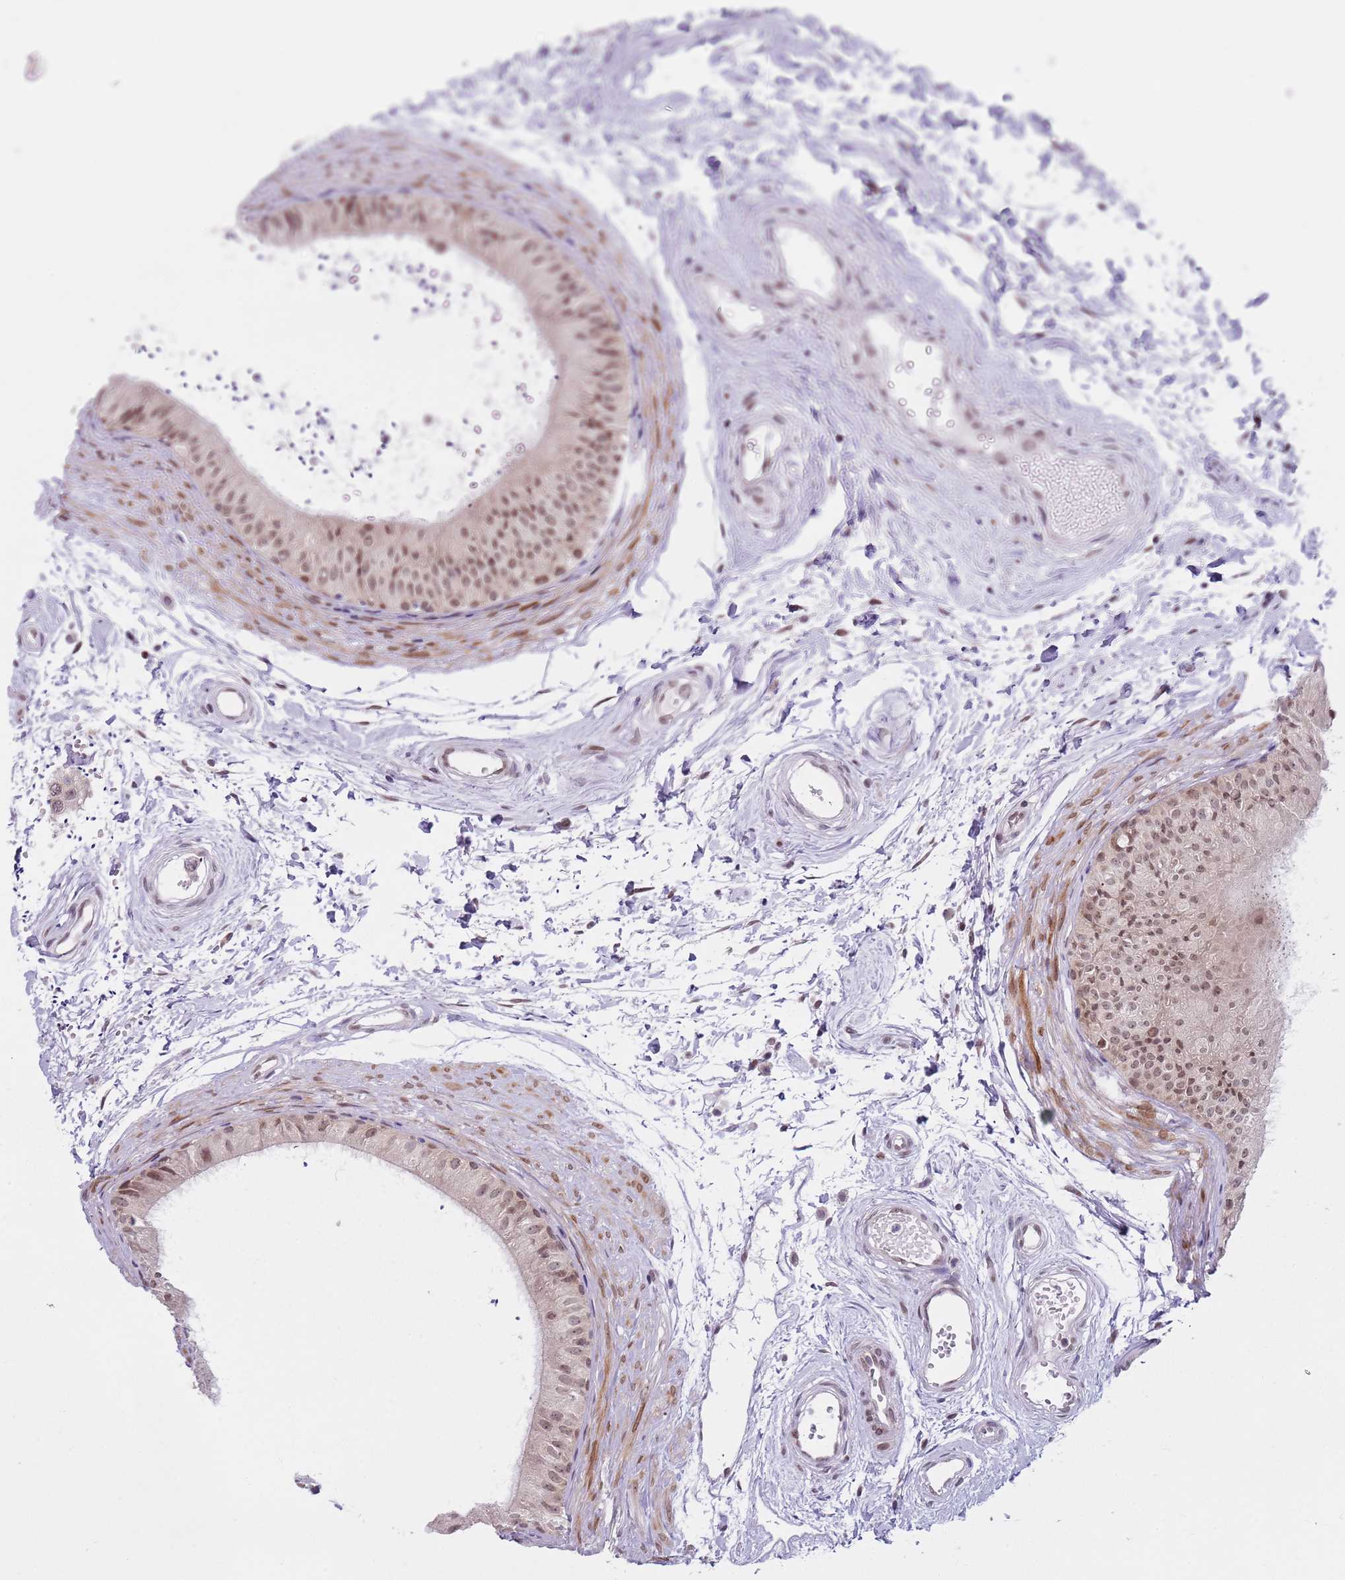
{"staining": {"intensity": "moderate", "quantity": "25%-75%", "location": "nuclear"}, "tissue": "epididymis", "cell_type": "Glandular cells", "image_type": "normal", "snomed": [{"axis": "morphology", "description": "Normal tissue, NOS"}, {"axis": "topography", "description": "Epididymis"}], "caption": "Epididymis stained for a protein (brown) shows moderate nuclear positive positivity in approximately 25%-75% of glandular cells.", "gene": "SLC25A32", "patient": {"sex": "male", "age": 56}}